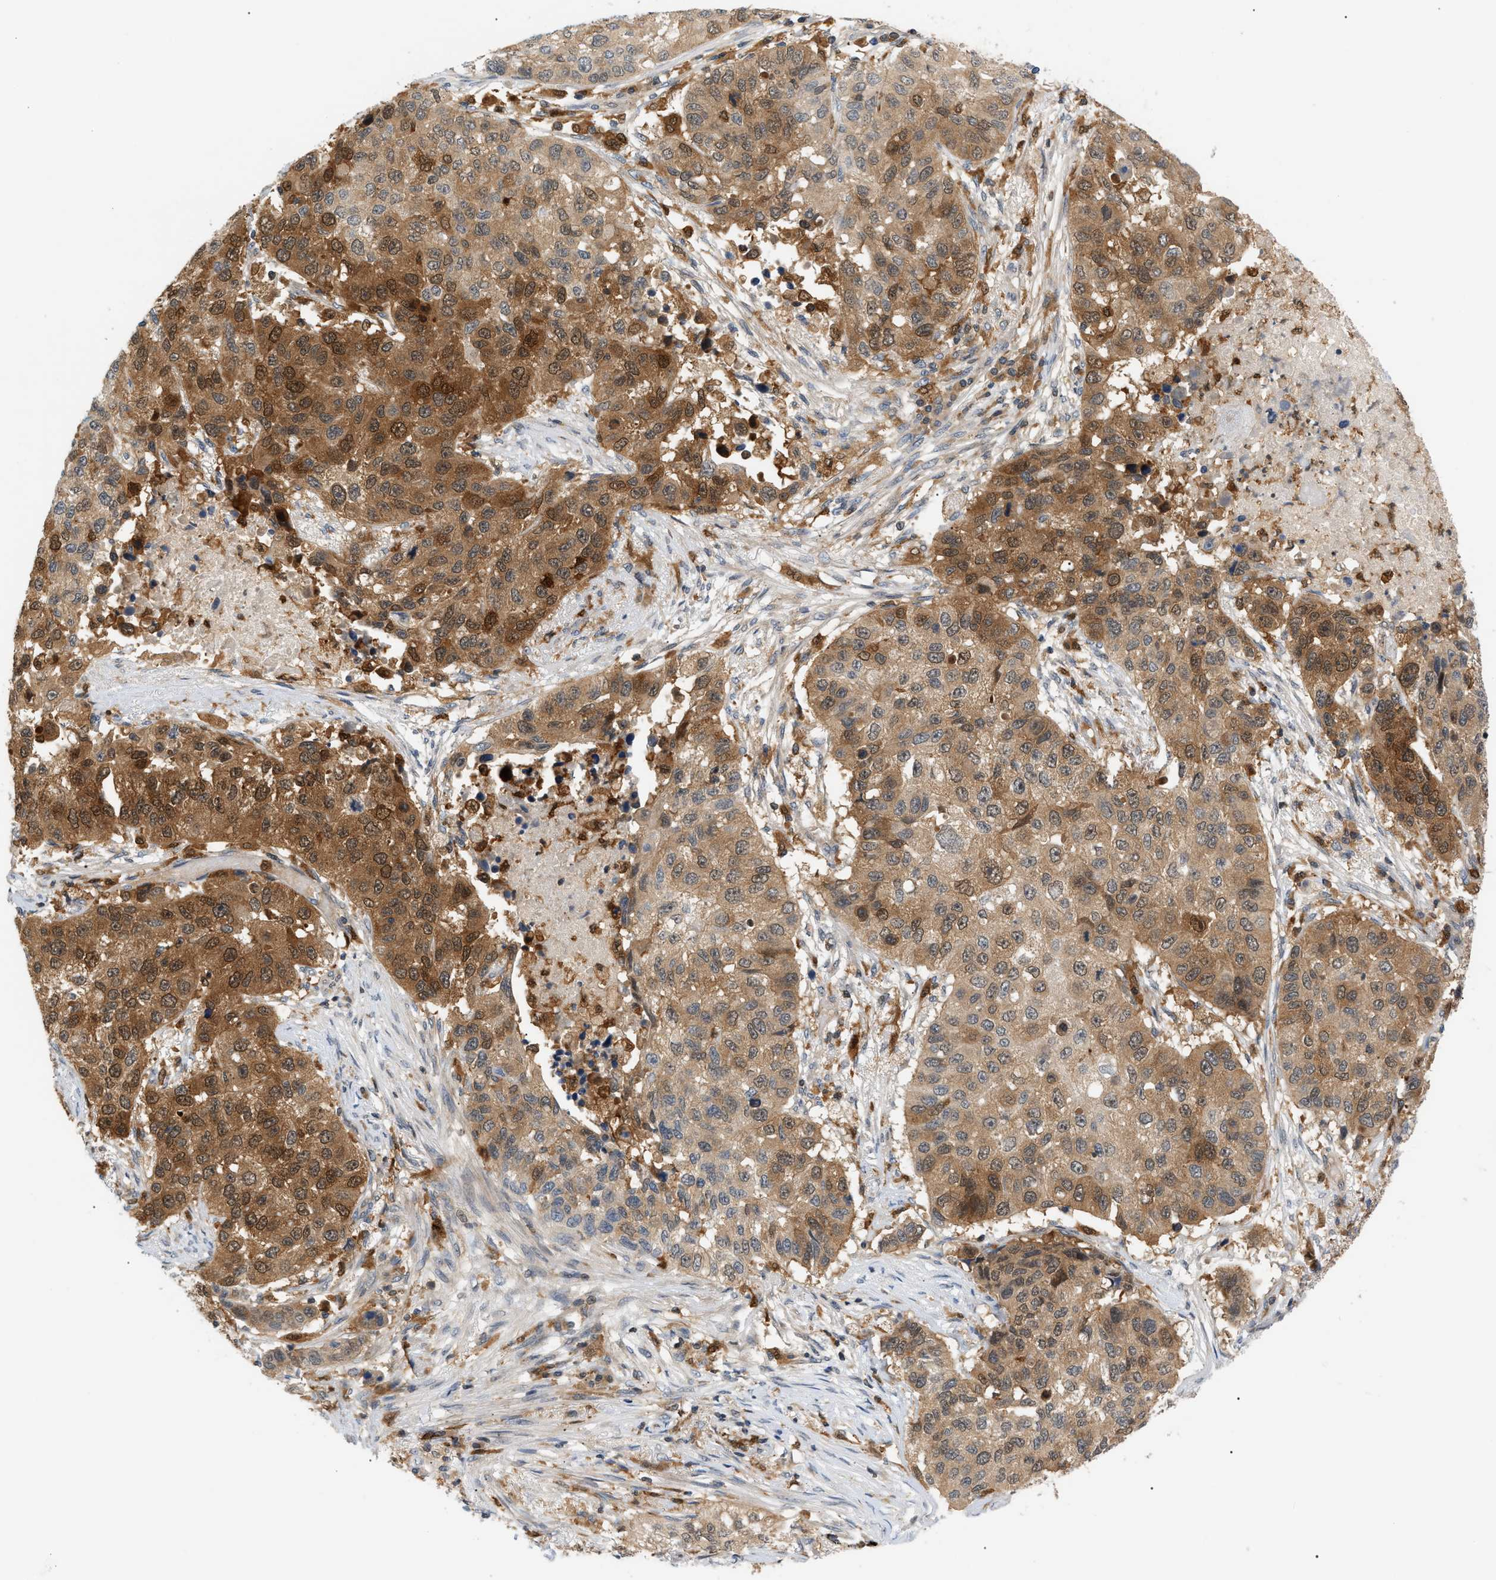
{"staining": {"intensity": "moderate", "quantity": ">75%", "location": "cytoplasmic/membranous"}, "tissue": "lung cancer", "cell_type": "Tumor cells", "image_type": "cancer", "snomed": [{"axis": "morphology", "description": "Squamous cell carcinoma, NOS"}, {"axis": "topography", "description": "Lung"}], "caption": "High-power microscopy captured an immunohistochemistry micrograph of lung cancer (squamous cell carcinoma), revealing moderate cytoplasmic/membranous staining in about >75% of tumor cells. The staining was performed using DAB (3,3'-diaminobenzidine), with brown indicating positive protein expression. Nuclei are stained blue with hematoxylin.", "gene": "PYCARD", "patient": {"sex": "male", "age": 57}}